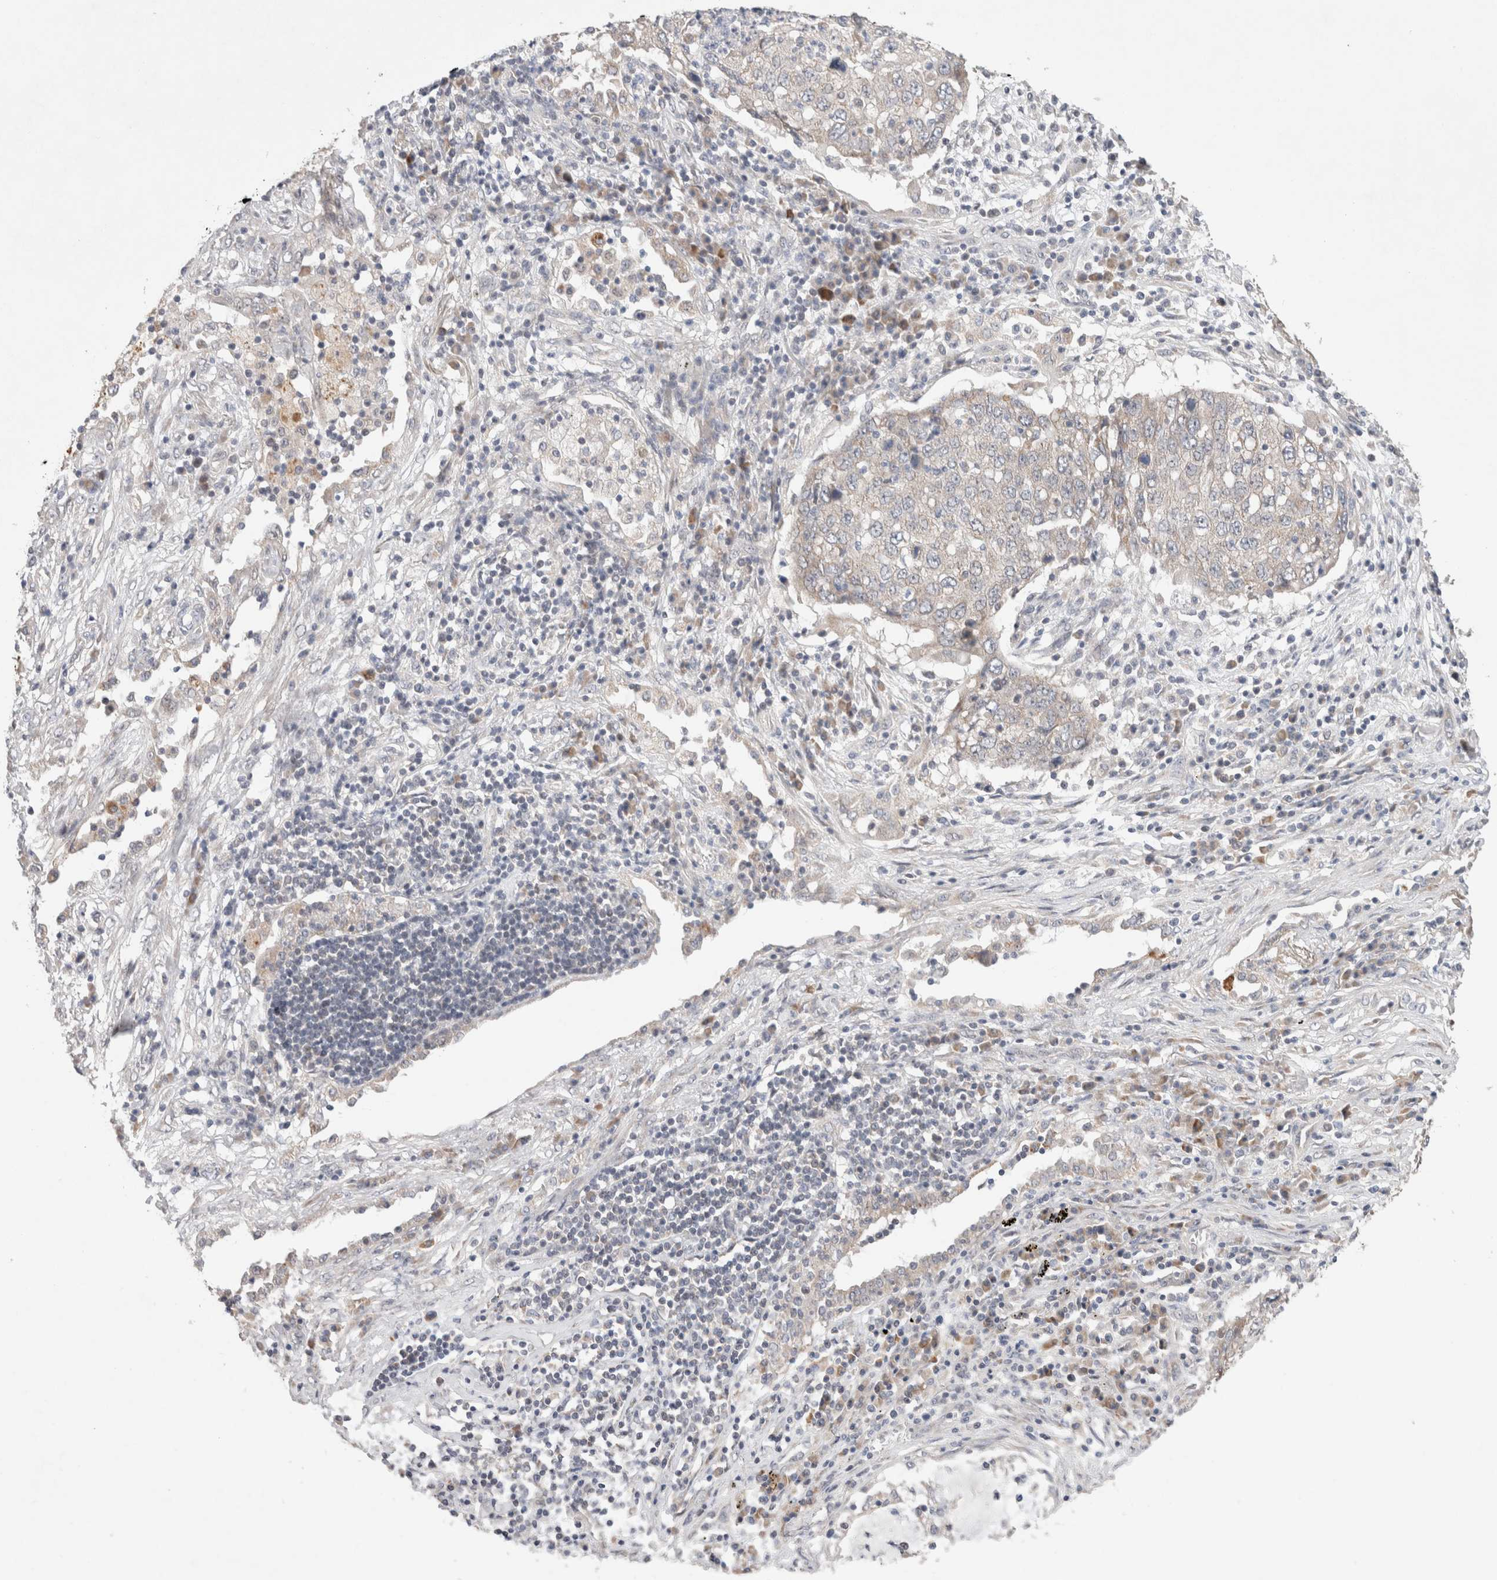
{"staining": {"intensity": "negative", "quantity": "none", "location": "none"}, "tissue": "lung cancer", "cell_type": "Tumor cells", "image_type": "cancer", "snomed": [{"axis": "morphology", "description": "Squamous cell carcinoma, NOS"}, {"axis": "topography", "description": "Lung"}], "caption": "A high-resolution micrograph shows immunohistochemistry (IHC) staining of lung squamous cell carcinoma, which exhibits no significant positivity in tumor cells.", "gene": "ERI3", "patient": {"sex": "female", "age": 63}}